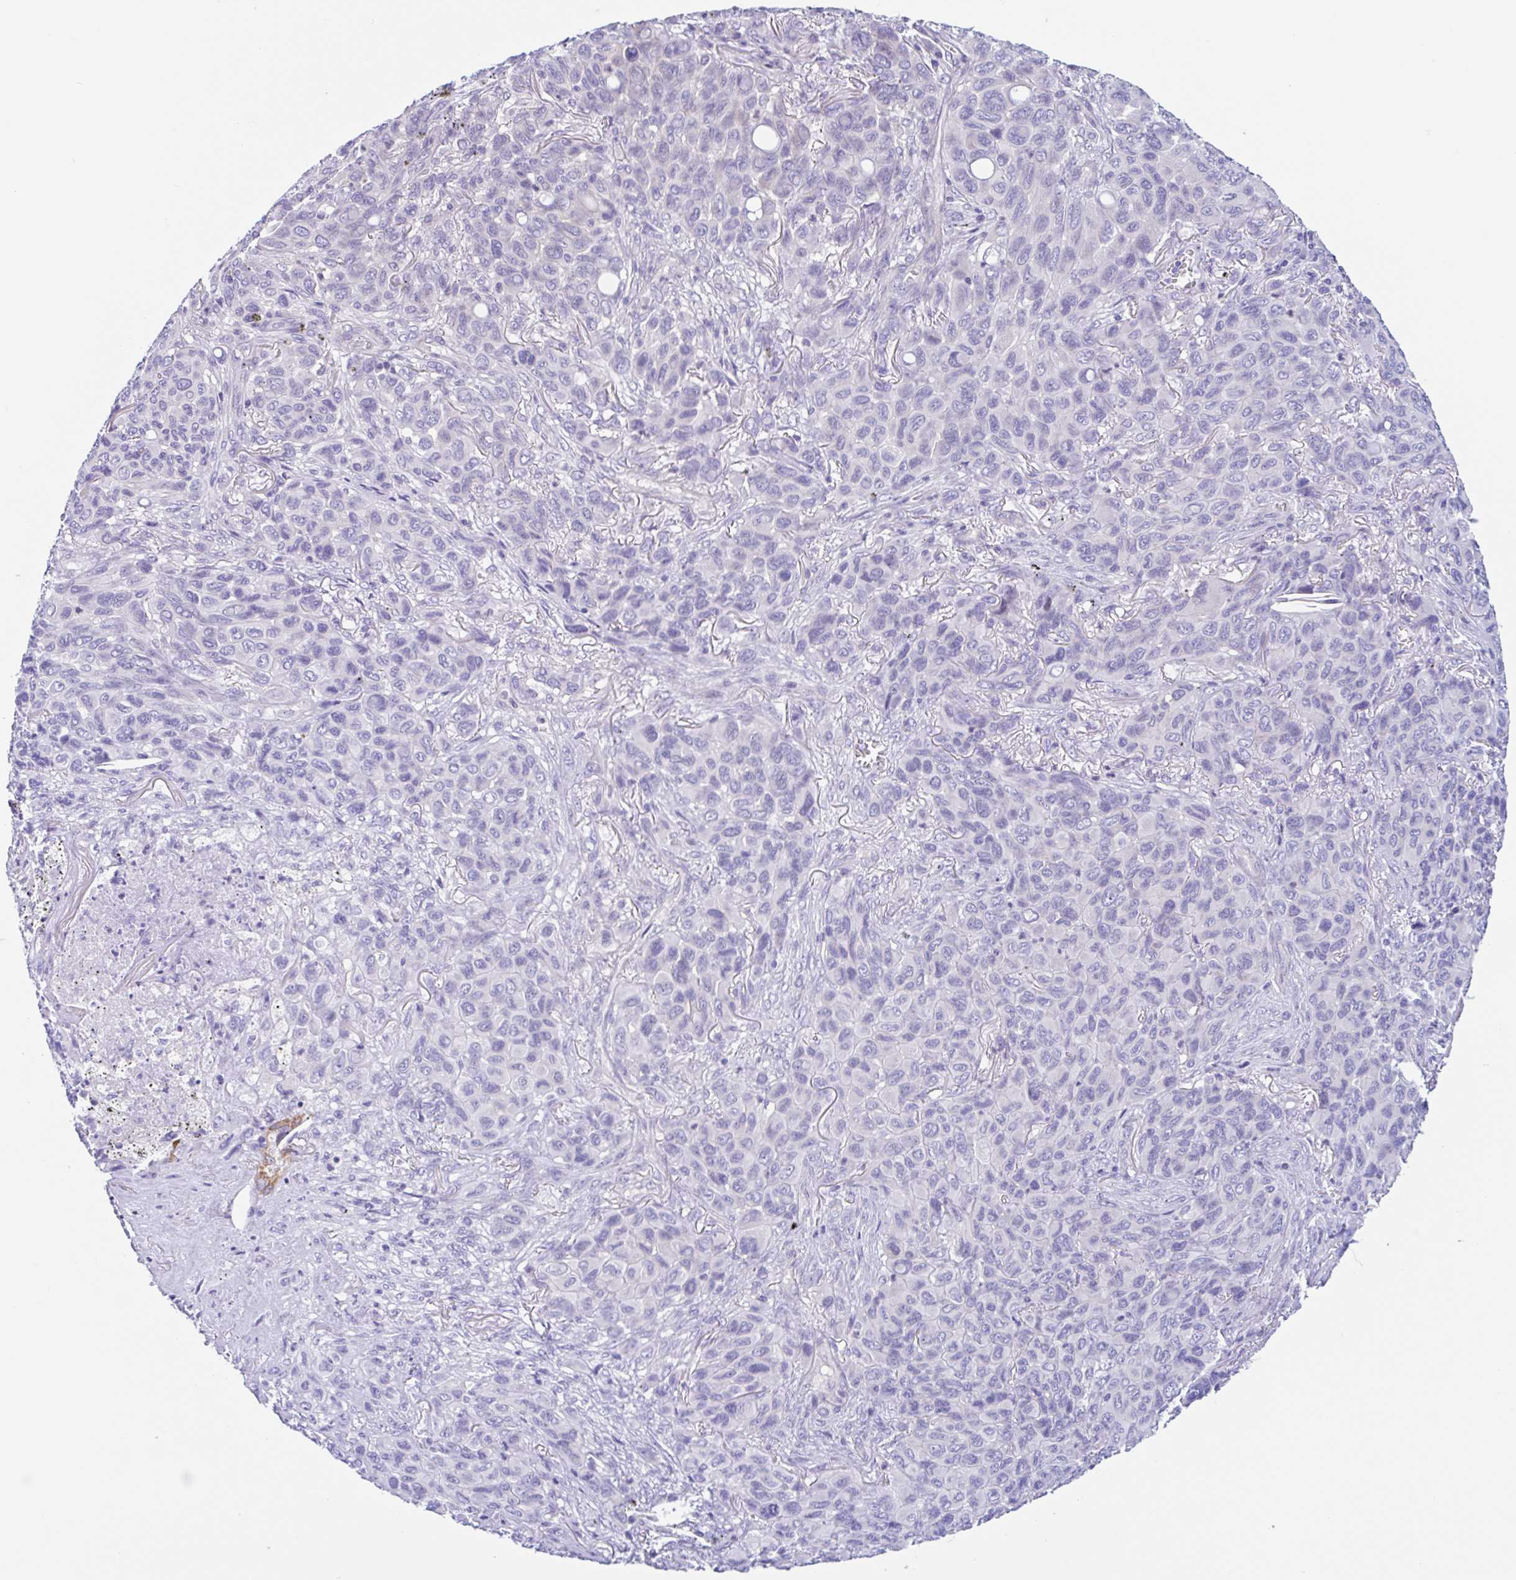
{"staining": {"intensity": "negative", "quantity": "none", "location": "none"}, "tissue": "melanoma", "cell_type": "Tumor cells", "image_type": "cancer", "snomed": [{"axis": "morphology", "description": "Malignant melanoma, Metastatic site"}, {"axis": "topography", "description": "Lung"}], "caption": "DAB immunohistochemical staining of human melanoma displays no significant positivity in tumor cells.", "gene": "OR6N2", "patient": {"sex": "male", "age": 48}}